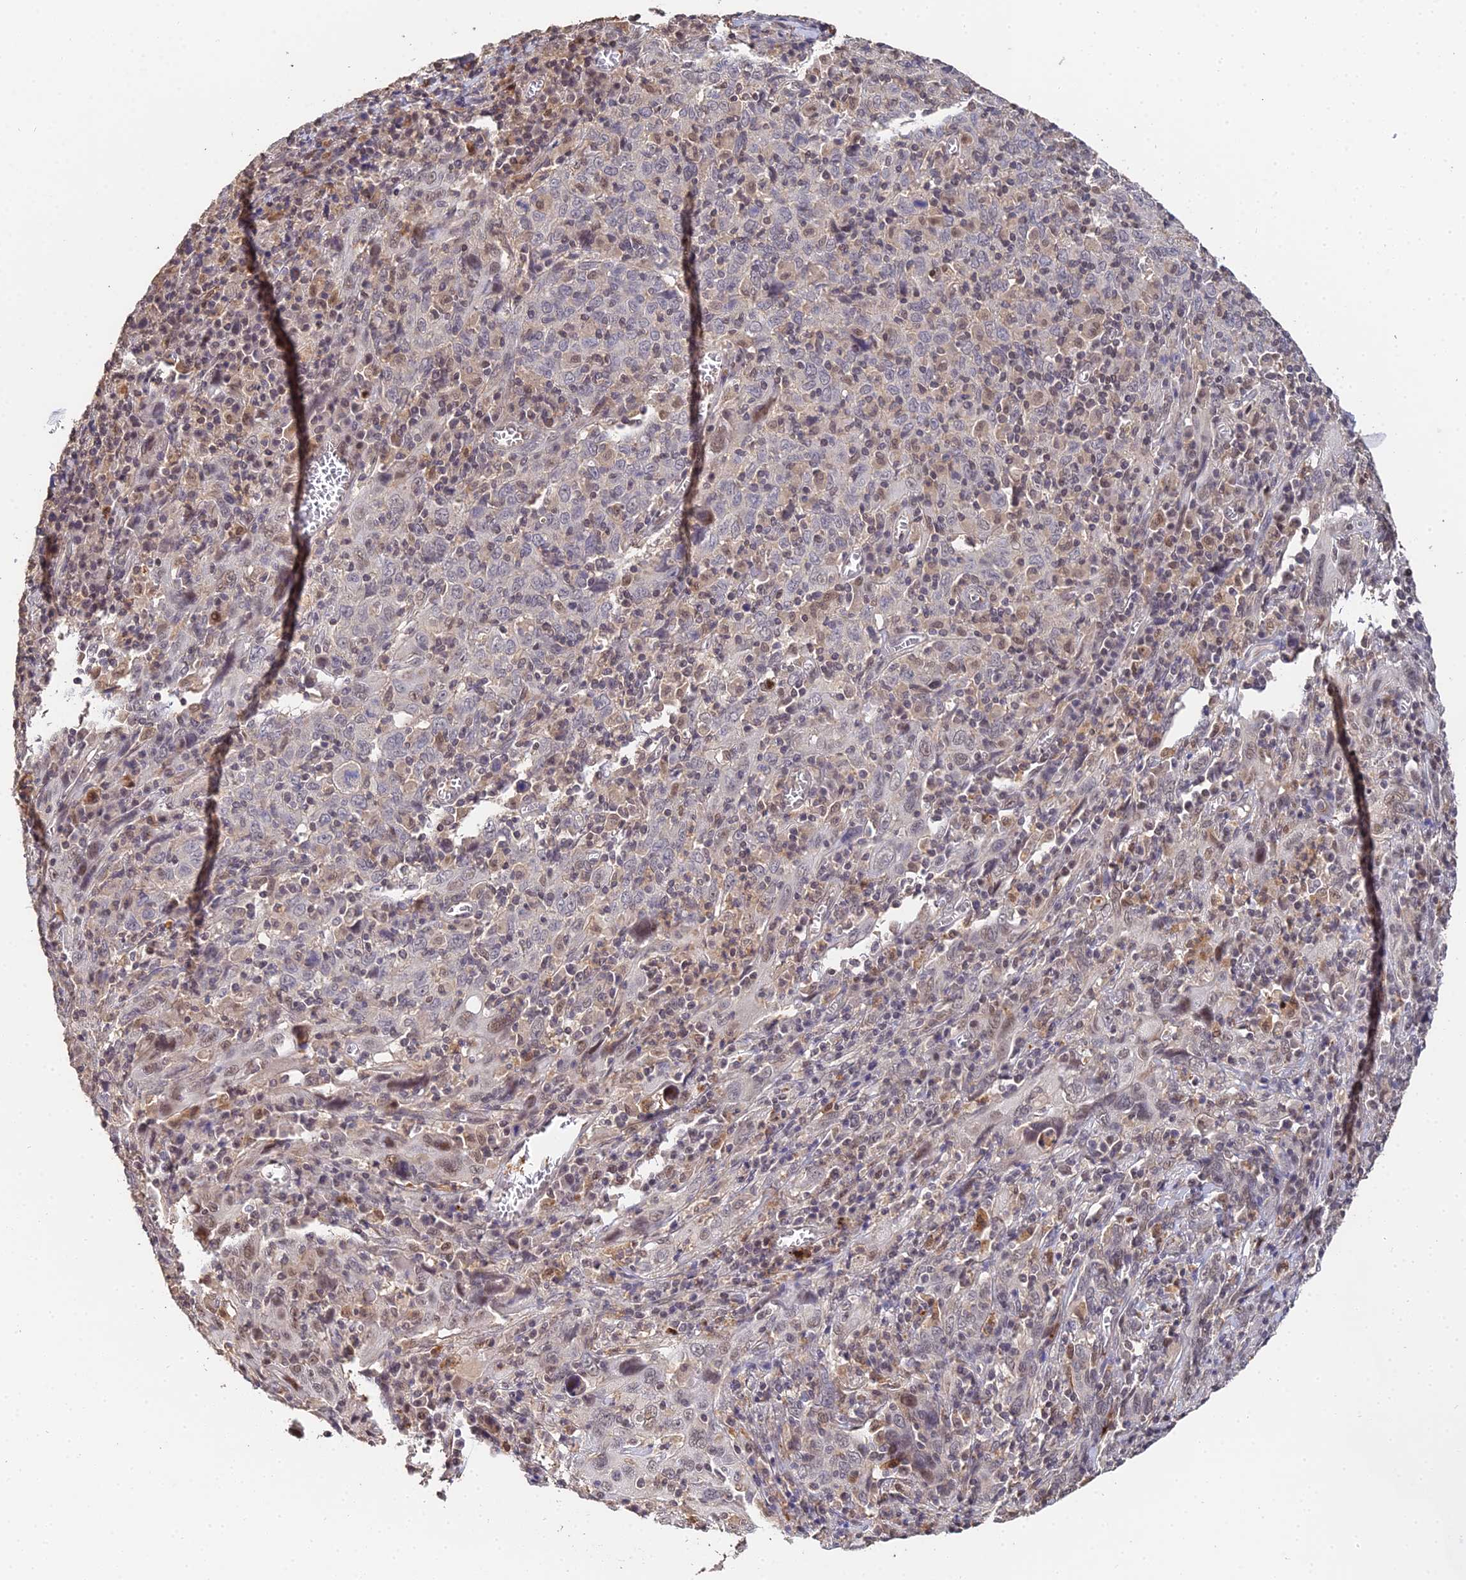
{"staining": {"intensity": "weak", "quantity": "<25%", "location": "nuclear"}, "tissue": "cervical cancer", "cell_type": "Tumor cells", "image_type": "cancer", "snomed": [{"axis": "morphology", "description": "Squamous cell carcinoma, NOS"}, {"axis": "topography", "description": "Cervix"}], "caption": "Immunohistochemical staining of human squamous cell carcinoma (cervical) shows no significant positivity in tumor cells. (Brightfield microscopy of DAB immunohistochemistry (IHC) at high magnification).", "gene": "LSM5", "patient": {"sex": "female", "age": 46}}